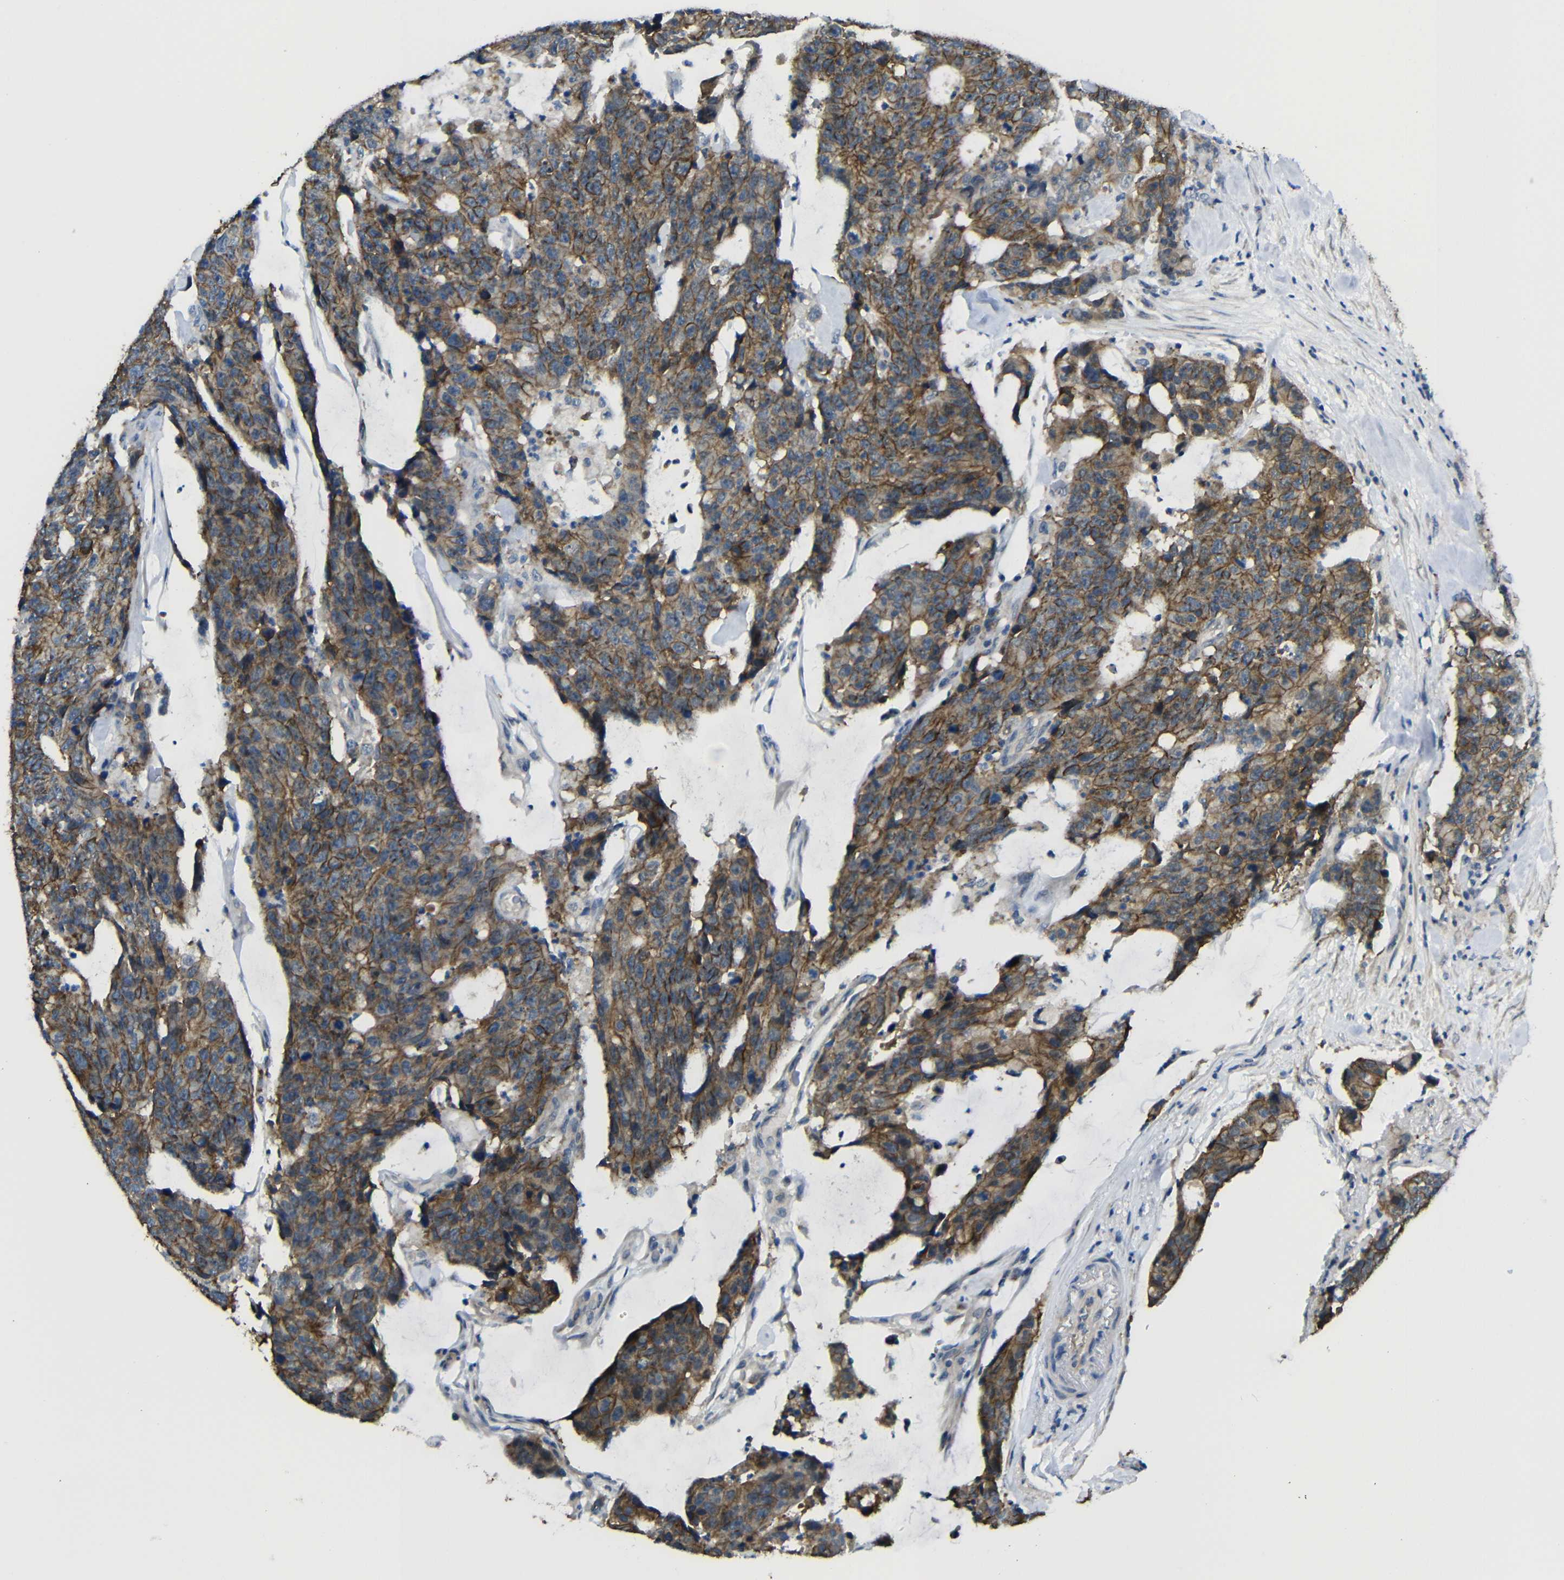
{"staining": {"intensity": "moderate", "quantity": ">75%", "location": "cytoplasmic/membranous"}, "tissue": "colorectal cancer", "cell_type": "Tumor cells", "image_type": "cancer", "snomed": [{"axis": "morphology", "description": "Adenocarcinoma, NOS"}, {"axis": "topography", "description": "Colon"}], "caption": "Colorectal cancer (adenocarcinoma) stained for a protein (brown) displays moderate cytoplasmic/membranous positive positivity in about >75% of tumor cells.", "gene": "ZNF90", "patient": {"sex": "female", "age": 86}}